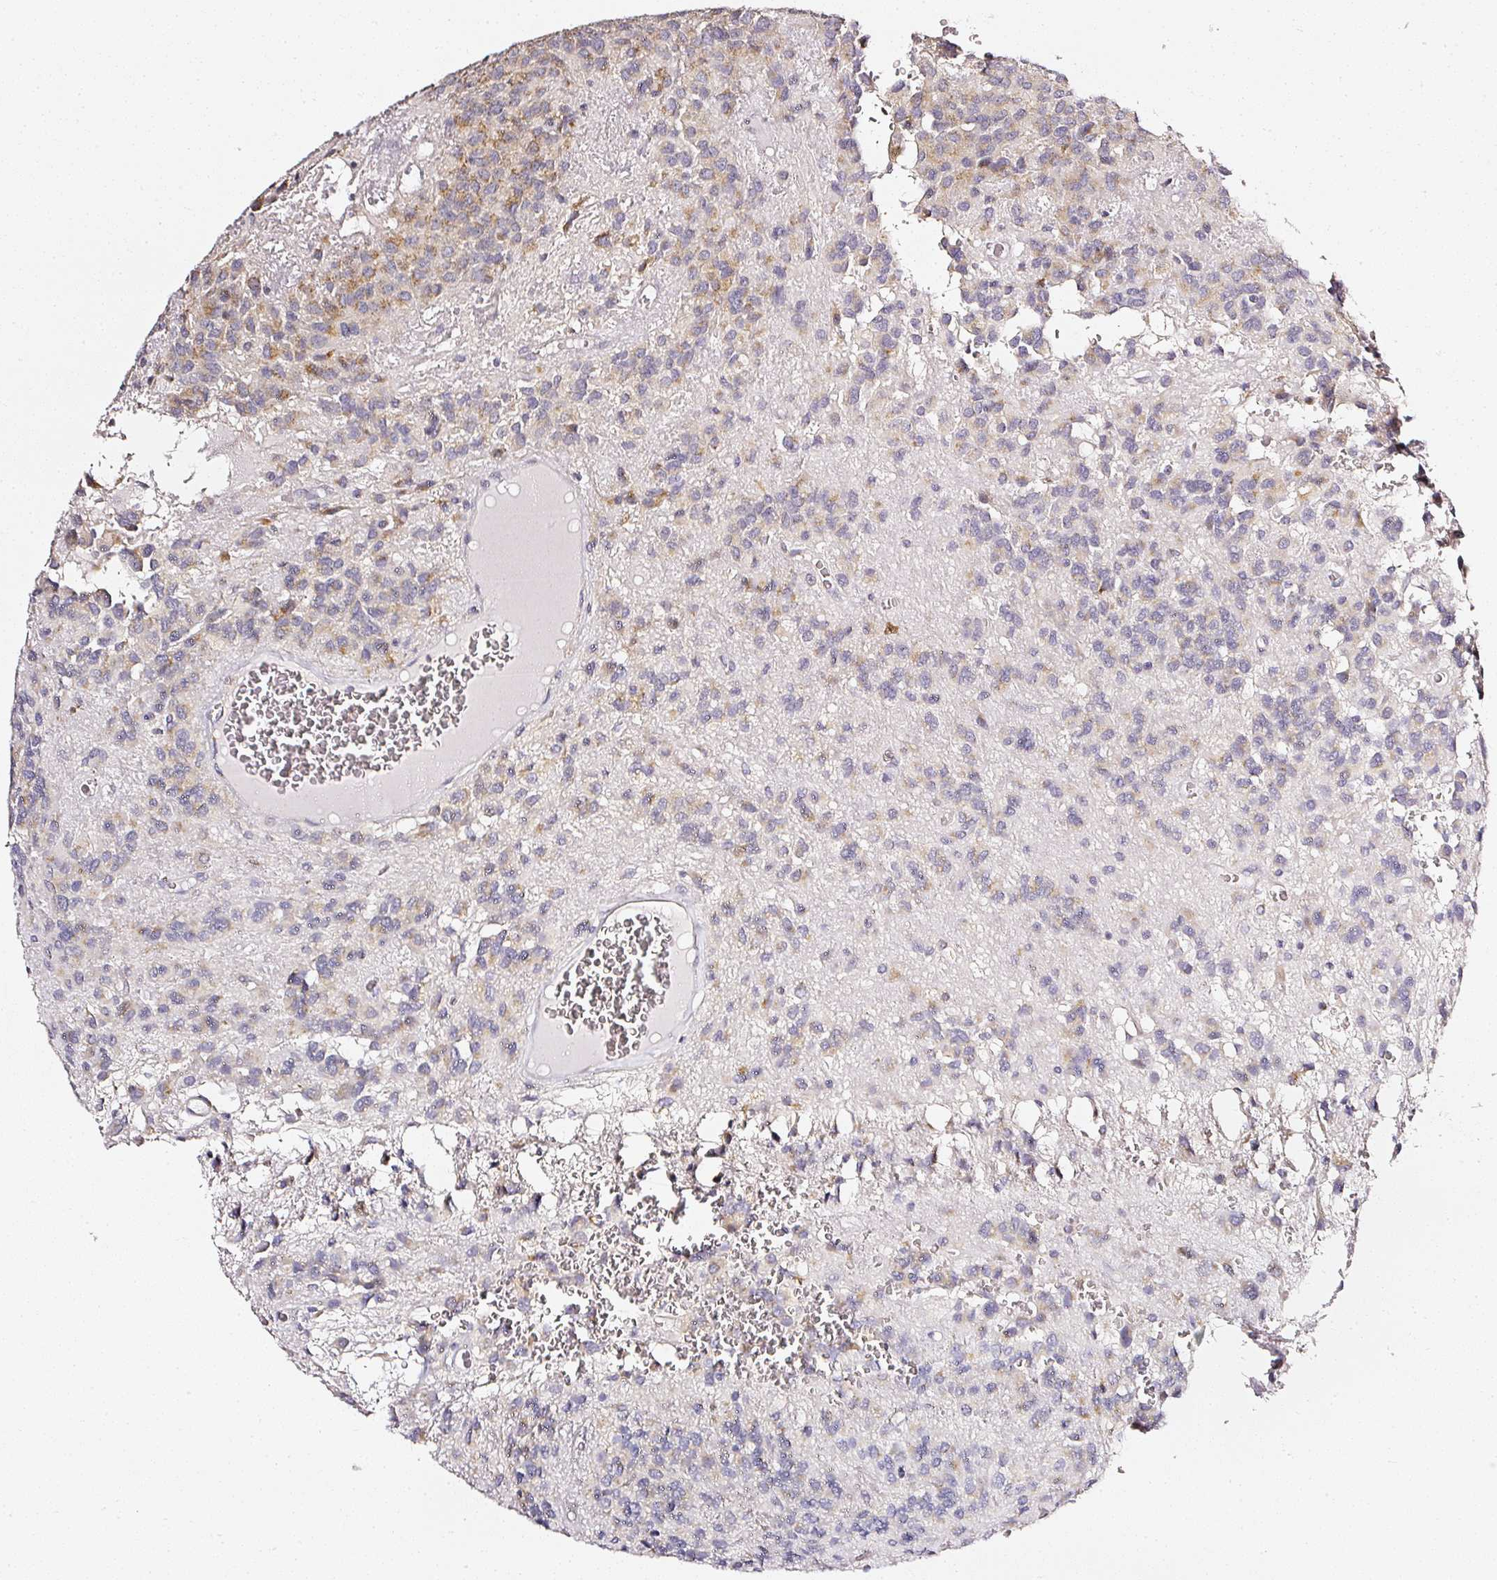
{"staining": {"intensity": "moderate", "quantity": "25%-75%", "location": "cytoplasmic/membranous"}, "tissue": "glioma", "cell_type": "Tumor cells", "image_type": "cancer", "snomed": [{"axis": "morphology", "description": "Glioma, malignant, Low grade"}, {"axis": "topography", "description": "Brain"}], "caption": "This is a photomicrograph of immunohistochemistry (IHC) staining of glioma, which shows moderate expression in the cytoplasmic/membranous of tumor cells.", "gene": "NTRK1", "patient": {"sex": "male", "age": 56}}